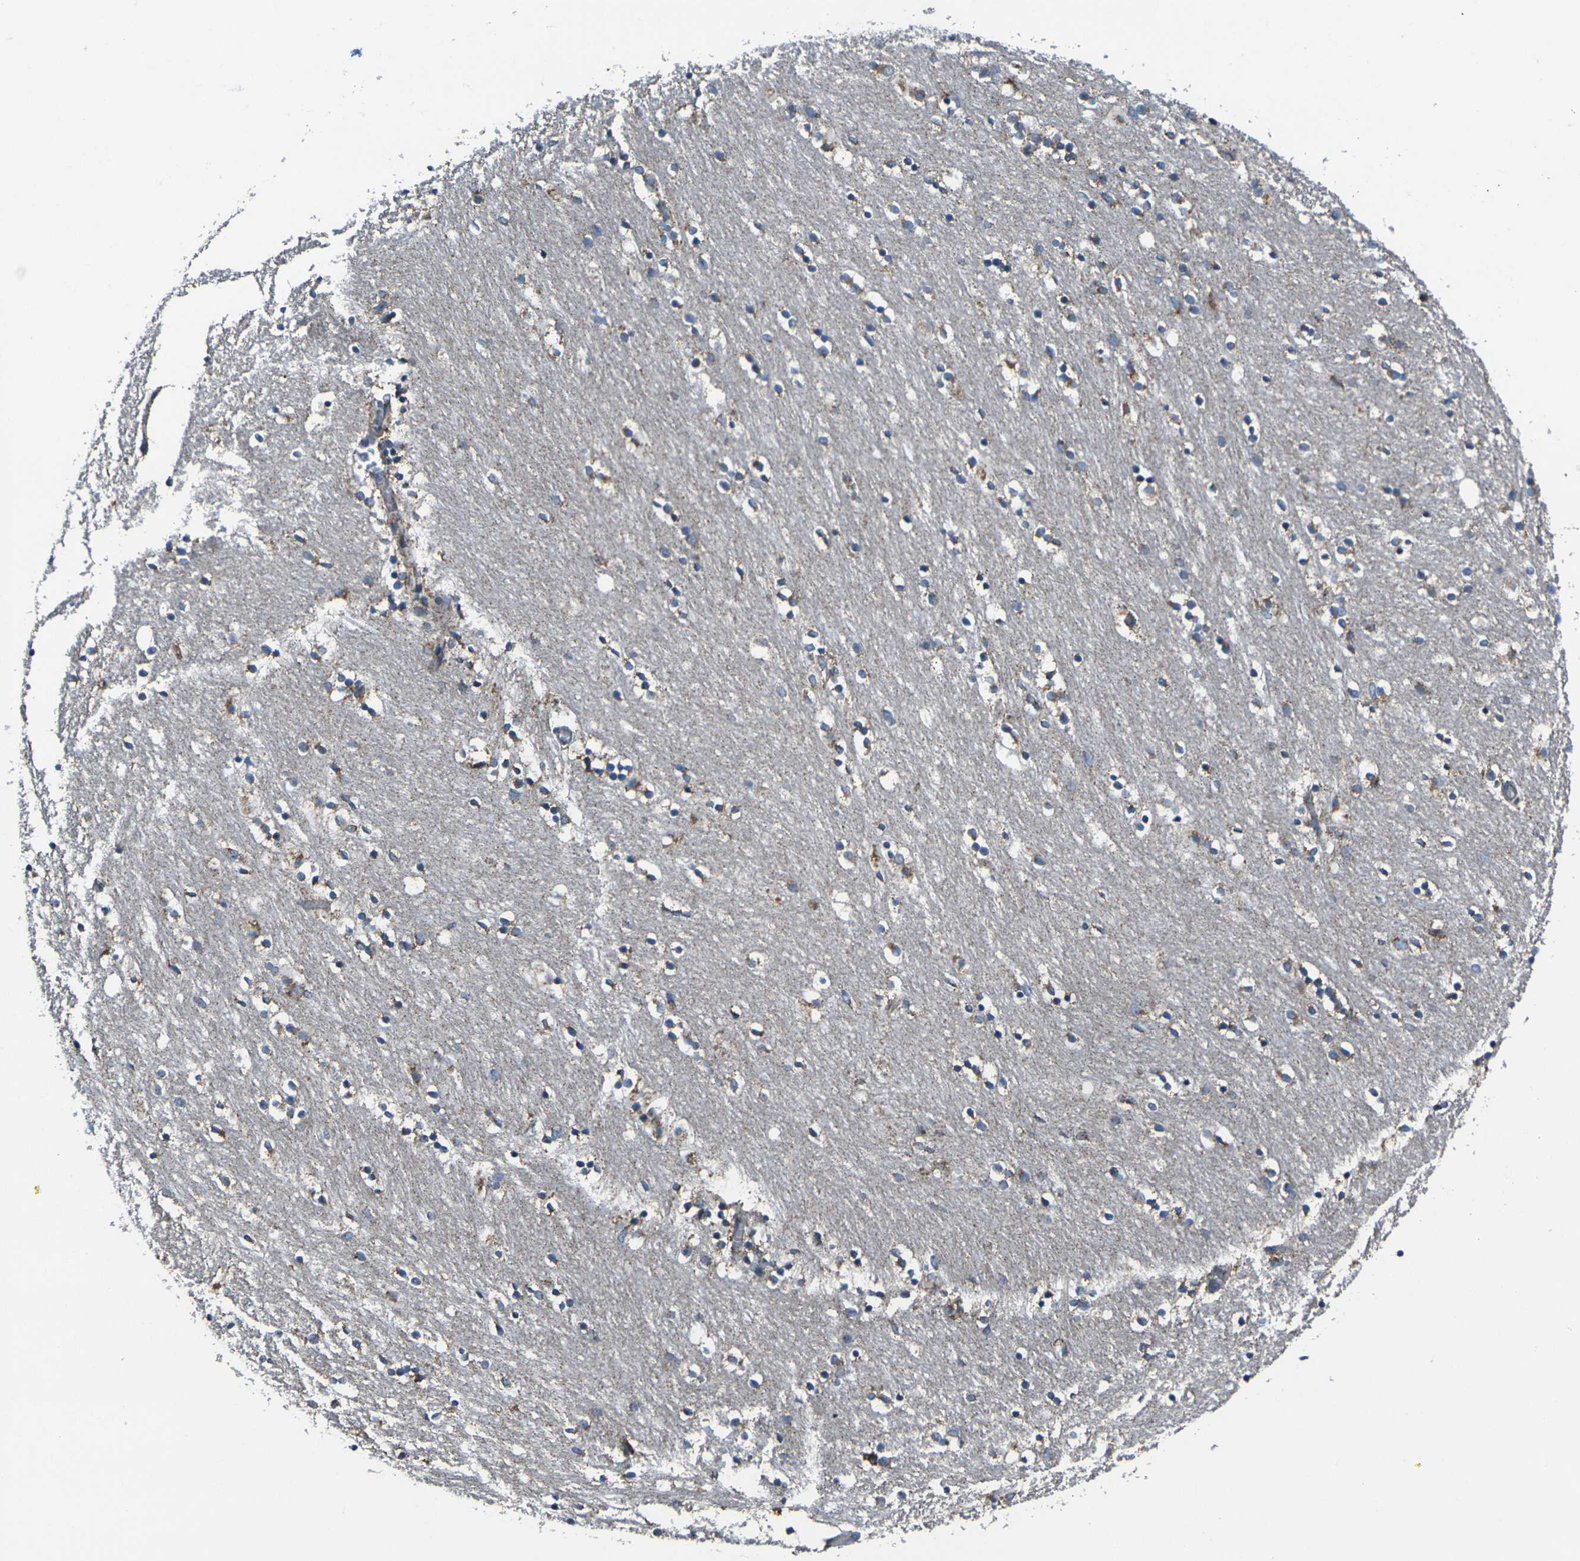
{"staining": {"intensity": "weak", "quantity": "25%-75%", "location": "cytoplasmic/membranous"}, "tissue": "caudate", "cell_type": "Glial cells", "image_type": "normal", "snomed": [{"axis": "morphology", "description": "Normal tissue, NOS"}, {"axis": "topography", "description": "Lateral ventricle wall"}], "caption": "Weak cytoplasmic/membranous expression is identified in approximately 25%-75% of glial cells in unremarkable caudate.", "gene": "TMEM120B", "patient": {"sex": "female", "age": 54}}